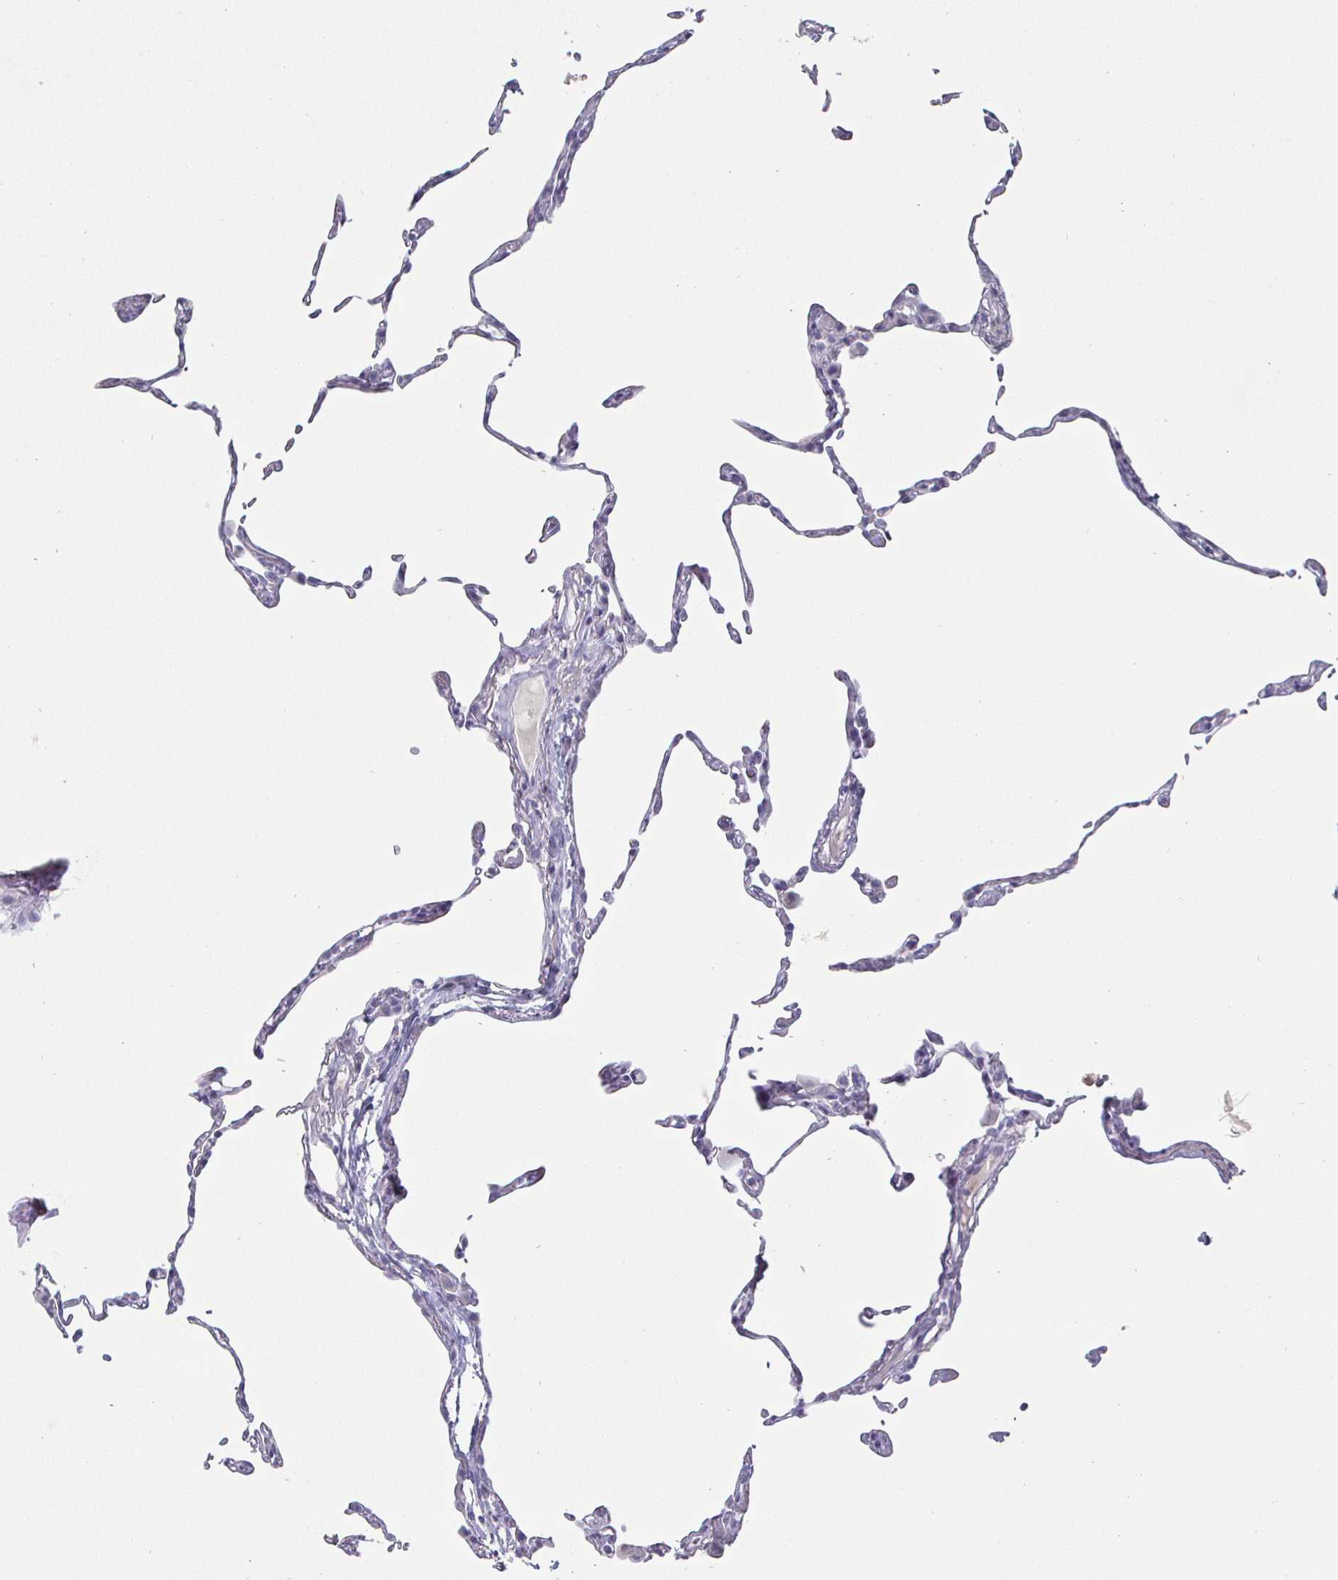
{"staining": {"intensity": "negative", "quantity": "none", "location": "none"}, "tissue": "lung", "cell_type": "Alveolar cells", "image_type": "normal", "snomed": [{"axis": "morphology", "description": "Normal tissue, NOS"}, {"axis": "topography", "description": "Lung"}], "caption": "Alveolar cells are negative for brown protein staining in normal lung.", "gene": "ENPP1", "patient": {"sex": "female", "age": 57}}